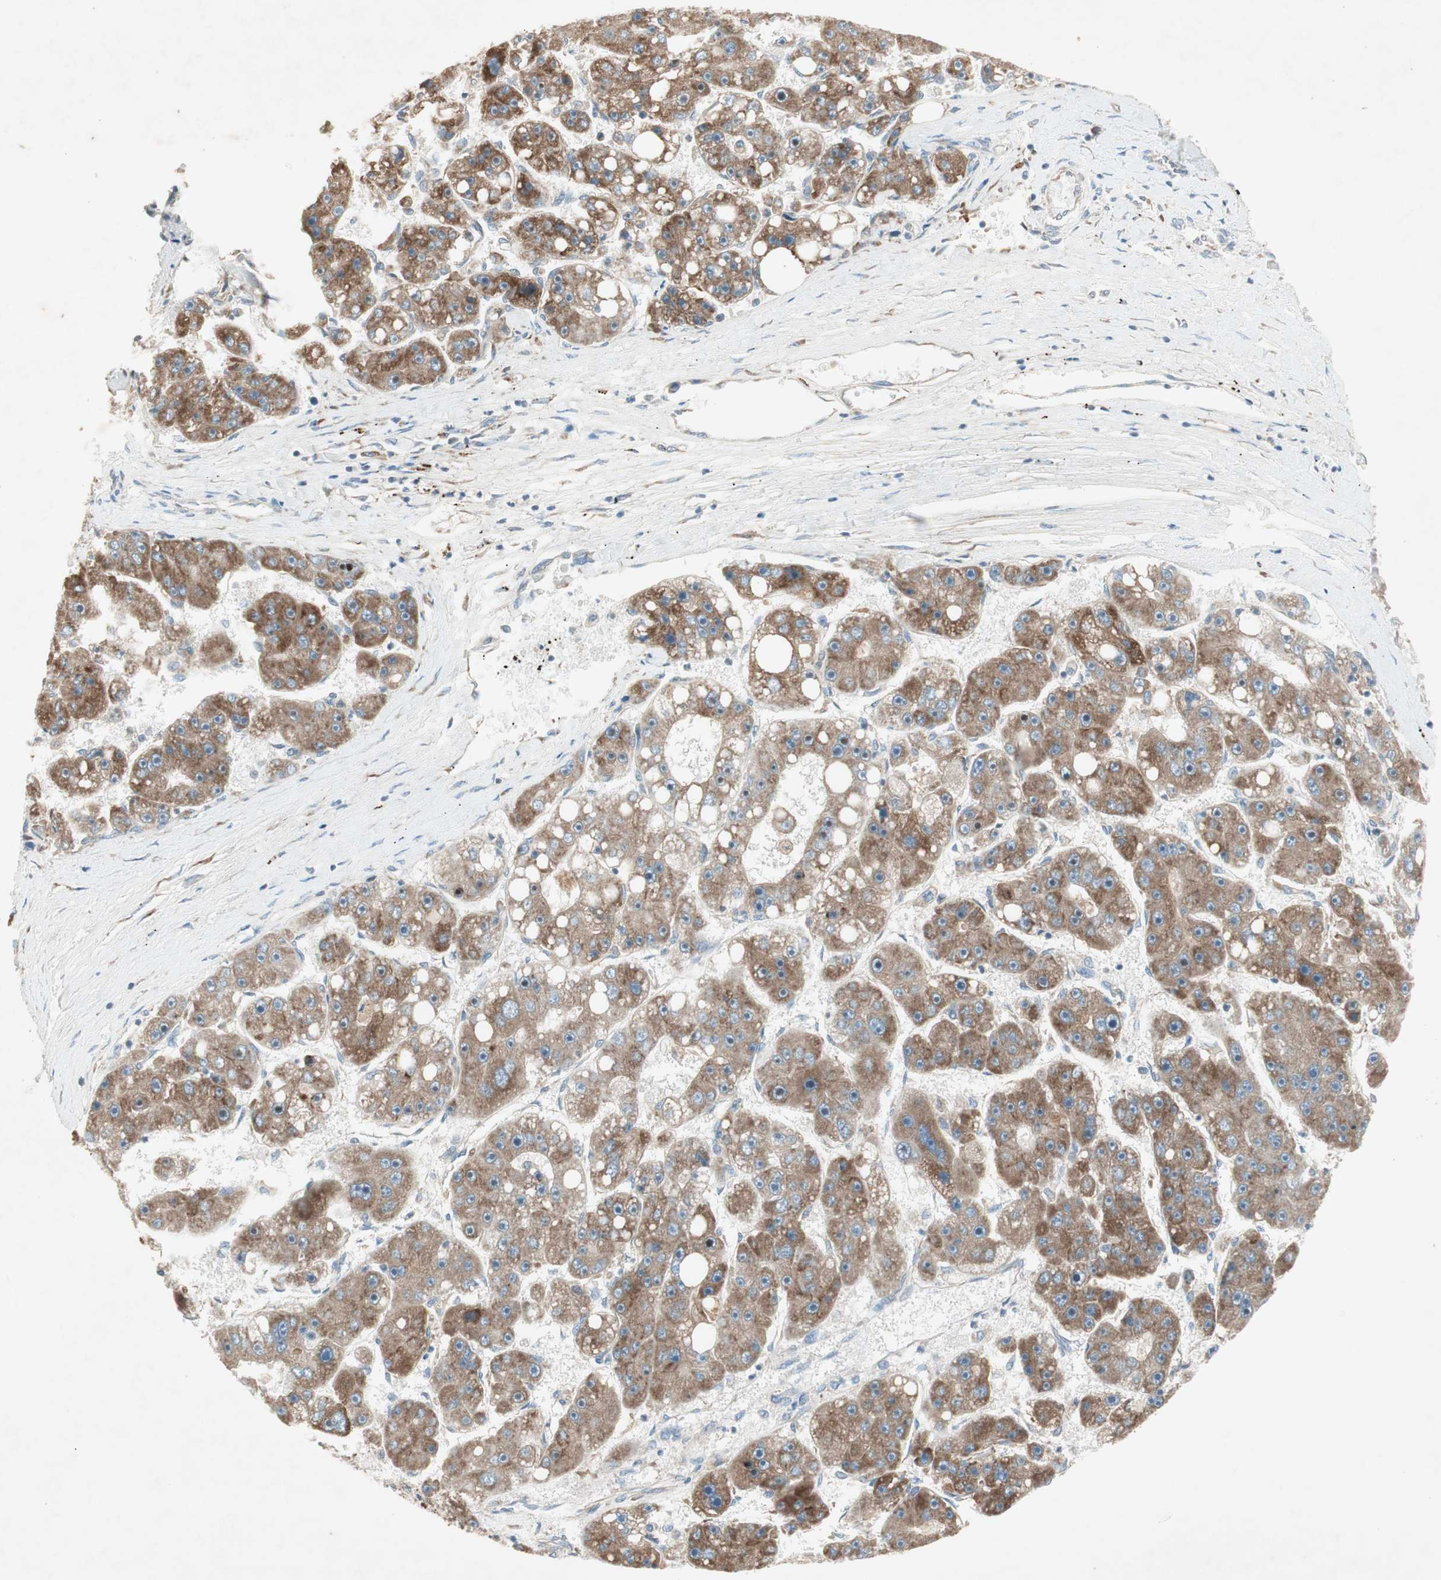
{"staining": {"intensity": "moderate", "quantity": ">75%", "location": "cytoplasmic/membranous"}, "tissue": "liver cancer", "cell_type": "Tumor cells", "image_type": "cancer", "snomed": [{"axis": "morphology", "description": "Carcinoma, Hepatocellular, NOS"}, {"axis": "topography", "description": "Liver"}], "caption": "Immunohistochemical staining of human liver cancer exhibits moderate cytoplasmic/membranous protein staining in about >75% of tumor cells. The staining was performed using DAB (3,3'-diaminobenzidine) to visualize the protein expression in brown, while the nuclei were stained in blue with hematoxylin (Magnification: 20x).", "gene": "RPL23", "patient": {"sex": "female", "age": 61}}